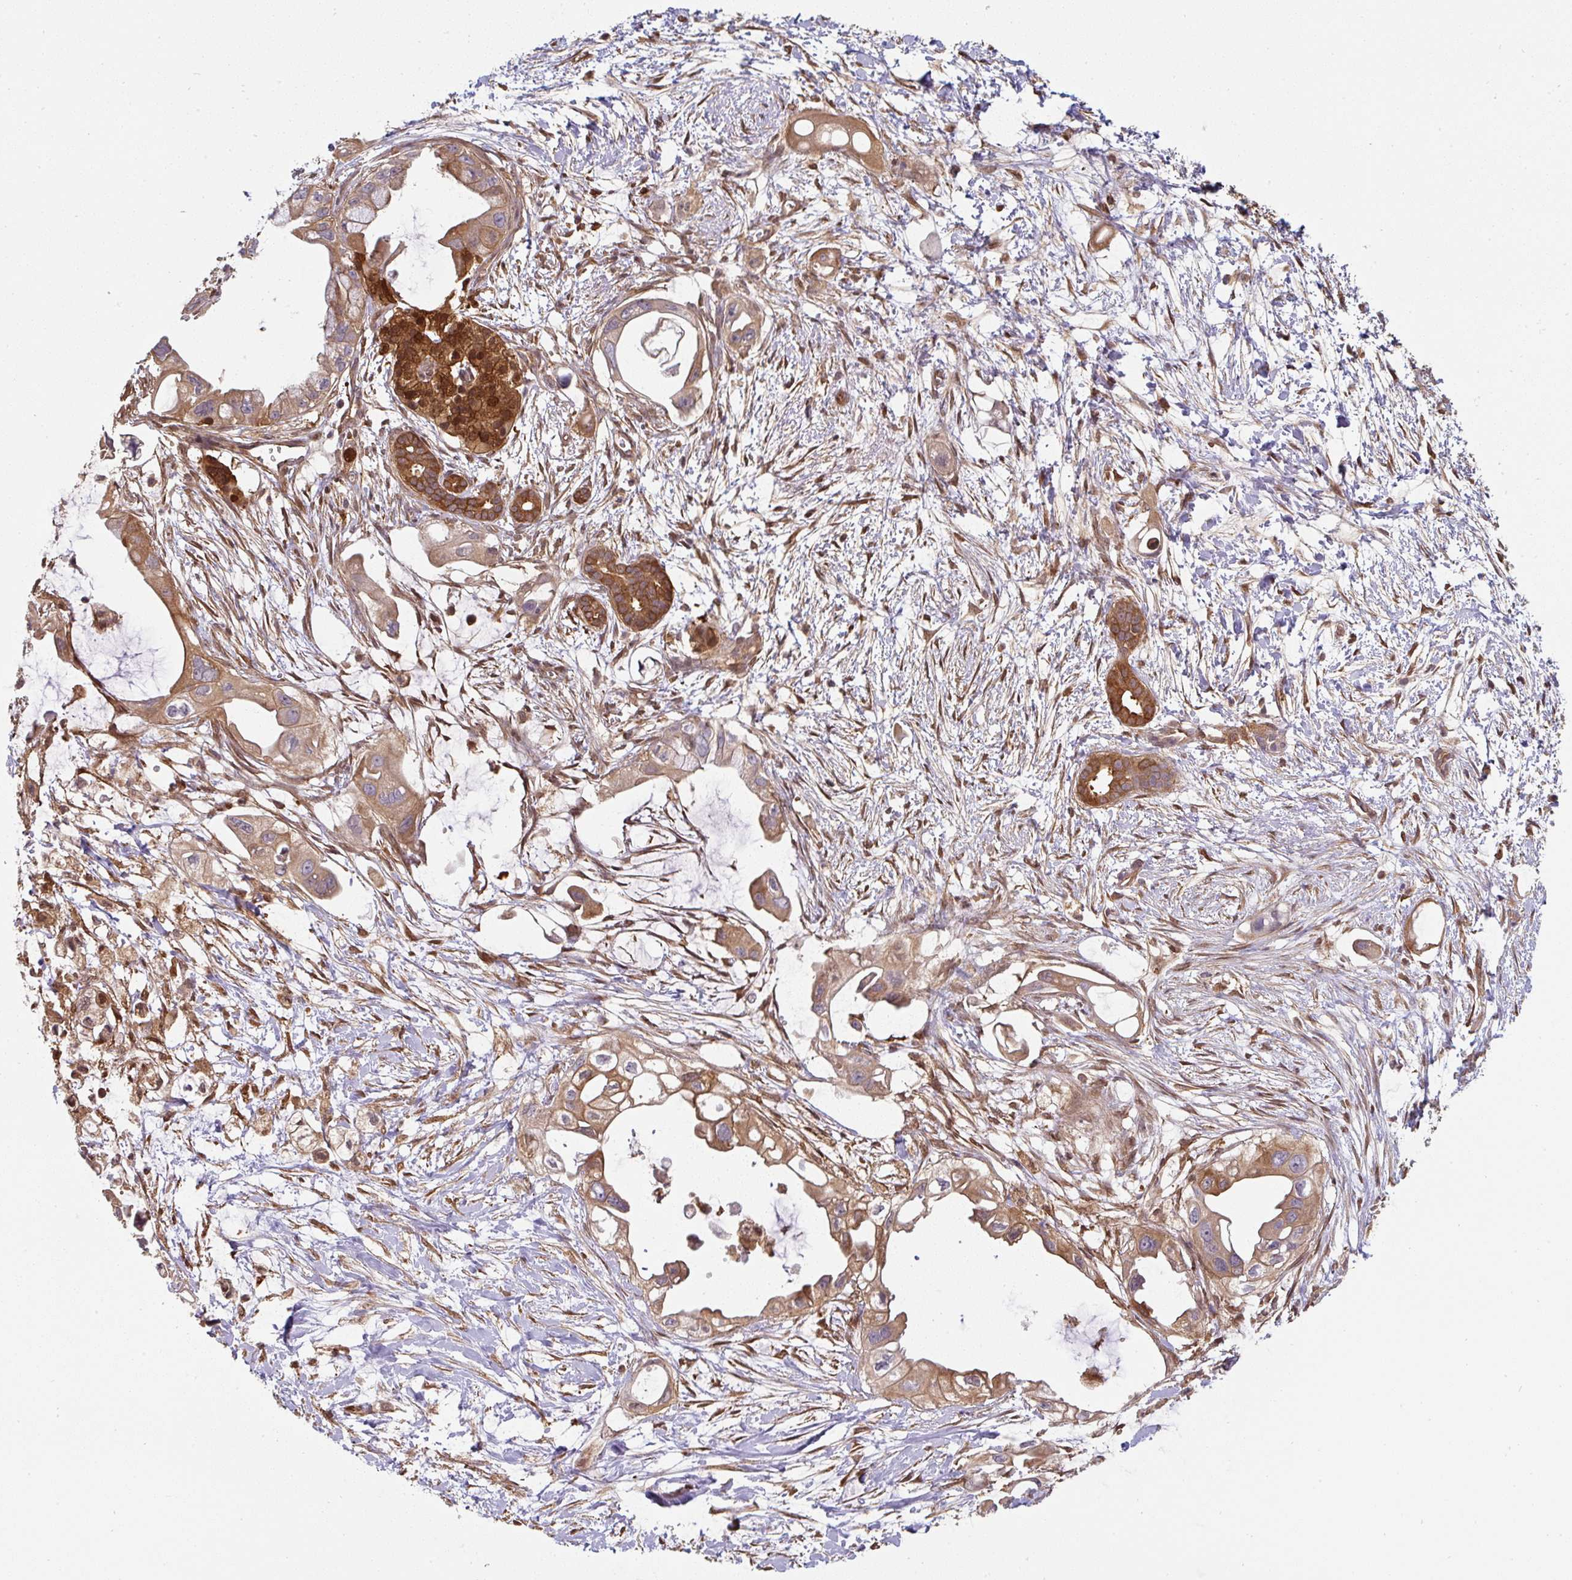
{"staining": {"intensity": "weak", "quantity": ">75%", "location": "cytoplasmic/membranous"}, "tissue": "pancreatic cancer", "cell_type": "Tumor cells", "image_type": "cancer", "snomed": [{"axis": "morphology", "description": "Adenocarcinoma, NOS"}, {"axis": "topography", "description": "Pancreas"}], "caption": "A low amount of weak cytoplasmic/membranous positivity is present in approximately >75% of tumor cells in pancreatic adenocarcinoma tissue.", "gene": "ST13", "patient": {"sex": "male", "age": 61}}